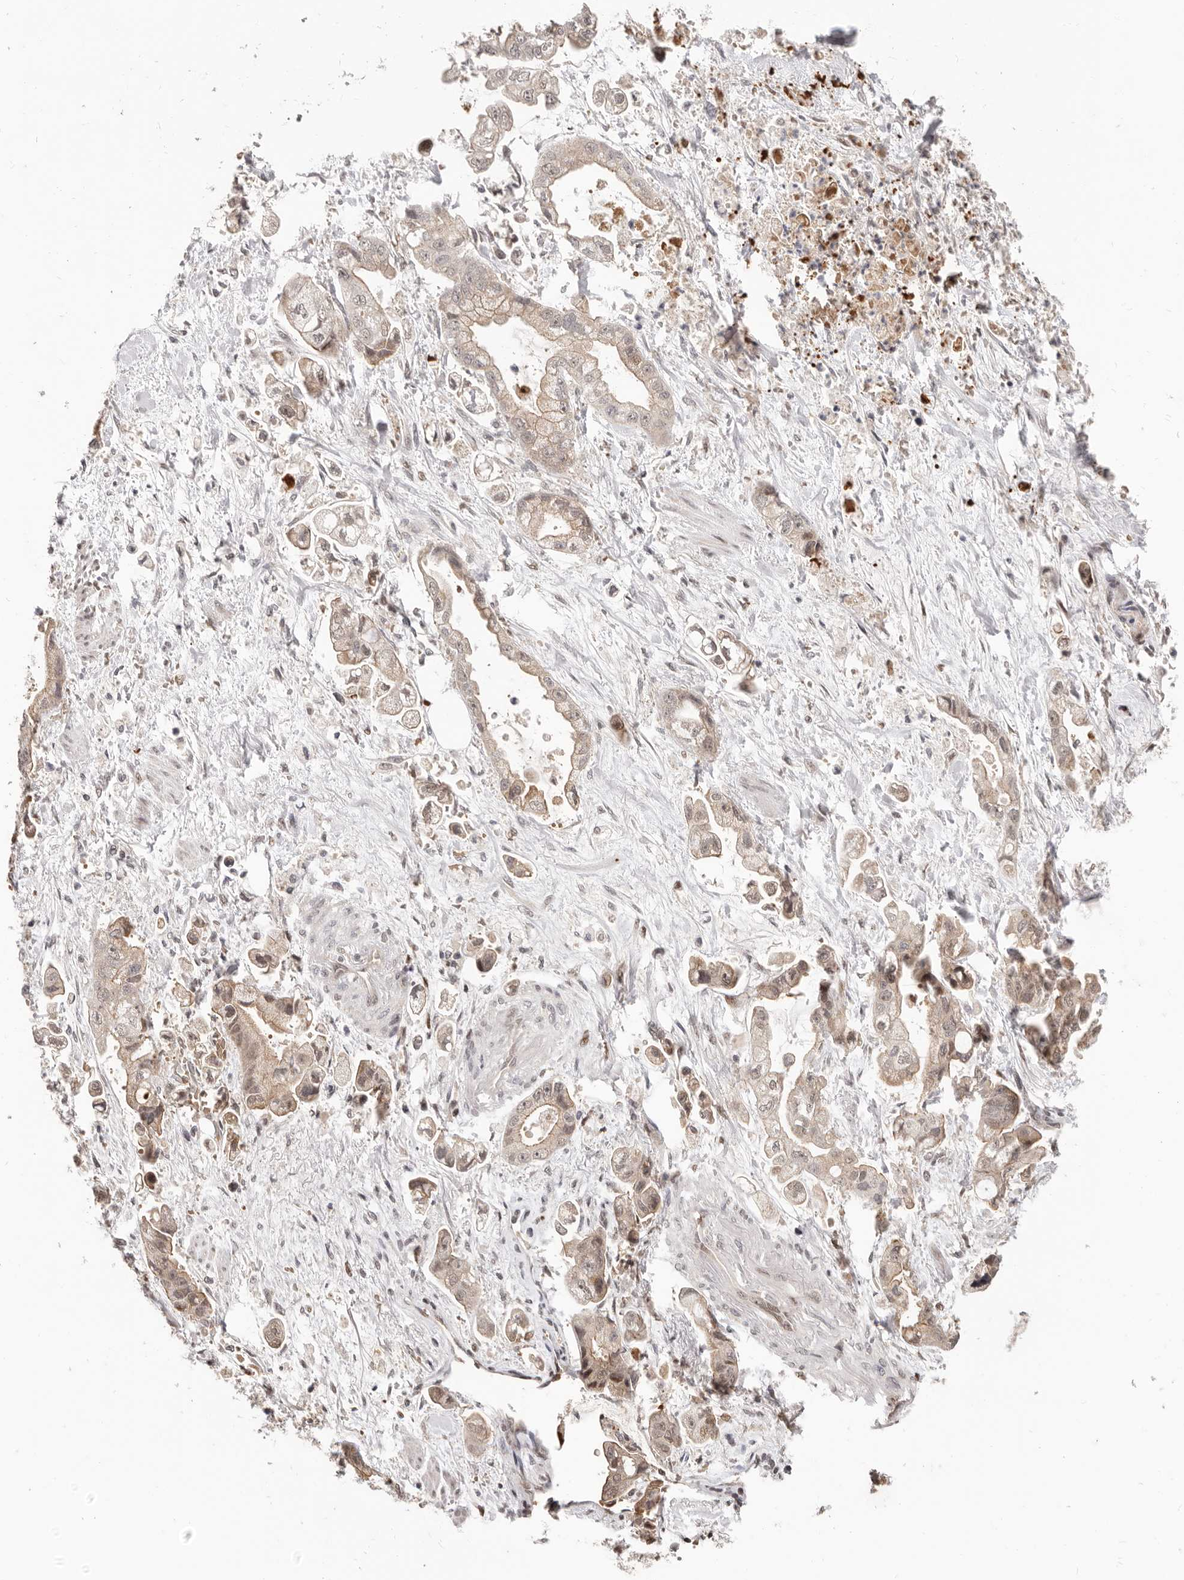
{"staining": {"intensity": "weak", "quantity": ">75%", "location": "cytoplasmic/membranous,nuclear"}, "tissue": "stomach cancer", "cell_type": "Tumor cells", "image_type": "cancer", "snomed": [{"axis": "morphology", "description": "Adenocarcinoma, NOS"}, {"axis": "topography", "description": "Stomach"}], "caption": "Immunohistochemistry of stomach adenocarcinoma exhibits low levels of weak cytoplasmic/membranous and nuclear staining in about >75% of tumor cells.", "gene": "NCOA3", "patient": {"sex": "male", "age": 62}}